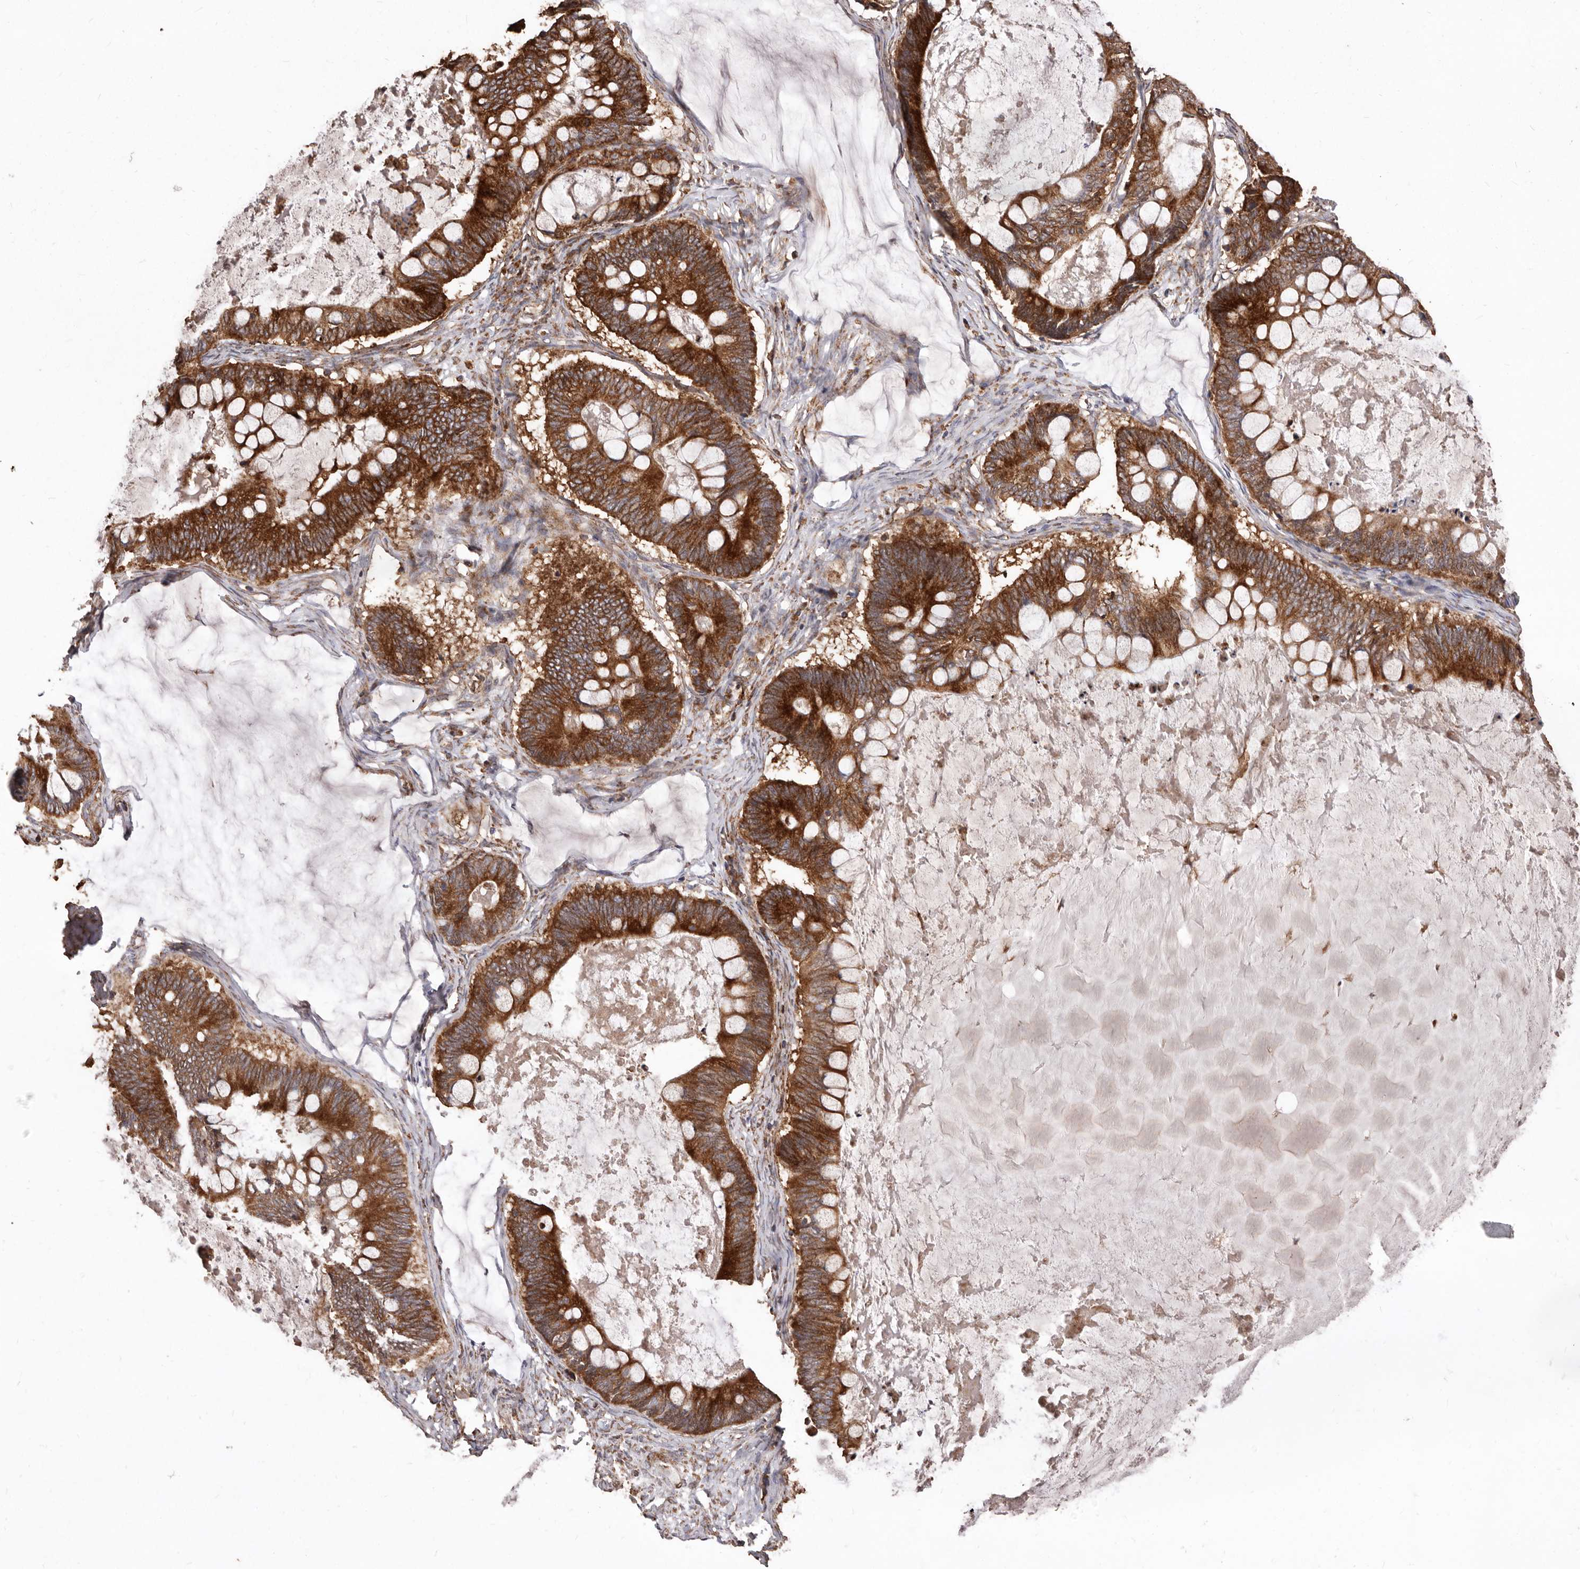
{"staining": {"intensity": "strong", "quantity": ">75%", "location": "cytoplasmic/membranous"}, "tissue": "ovarian cancer", "cell_type": "Tumor cells", "image_type": "cancer", "snomed": [{"axis": "morphology", "description": "Cystadenocarcinoma, mucinous, NOS"}, {"axis": "topography", "description": "Ovary"}], "caption": "This image reveals IHC staining of mucinous cystadenocarcinoma (ovarian), with high strong cytoplasmic/membranous positivity in approximately >75% of tumor cells.", "gene": "STEAP2", "patient": {"sex": "female", "age": 61}}